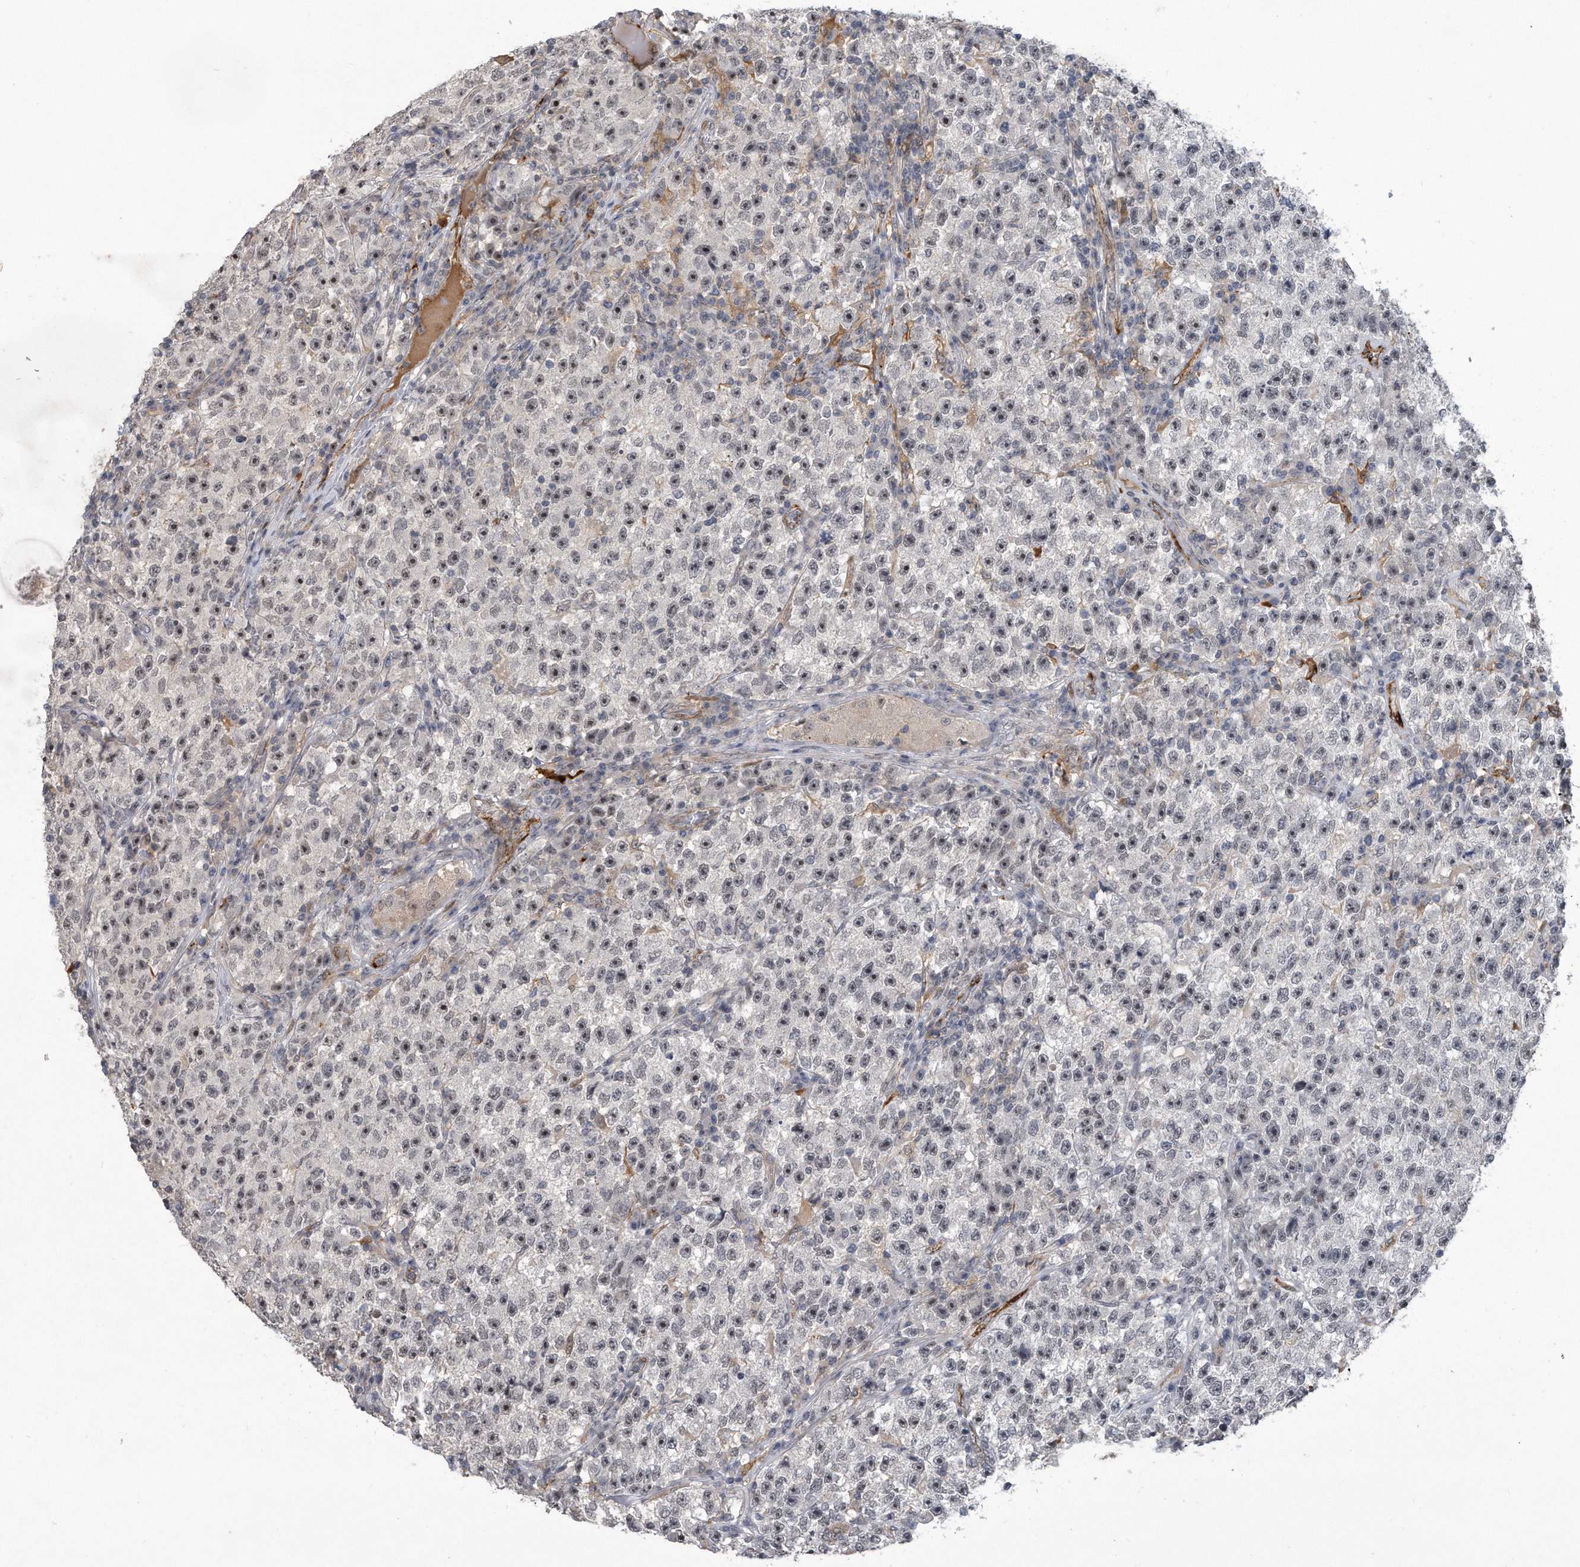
{"staining": {"intensity": "weak", "quantity": "<25%", "location": "nuclear"}, "tissue": "testis cancer", "cell_type": "Tumor cells", "image_type": "cancer", "snomed": [{"axis": "morphology", "description": "Seminoma, NOS"}, {"axis": "topography", "description": "Testis"}], "caption": "A high-resolution histopathology image shows immunohistochemistry (IHC) staining of testis cancer, which shows no significant staining in tumor cells.", "gene": "PGBD2", "patient": {"sex": "male", "age": 22}}